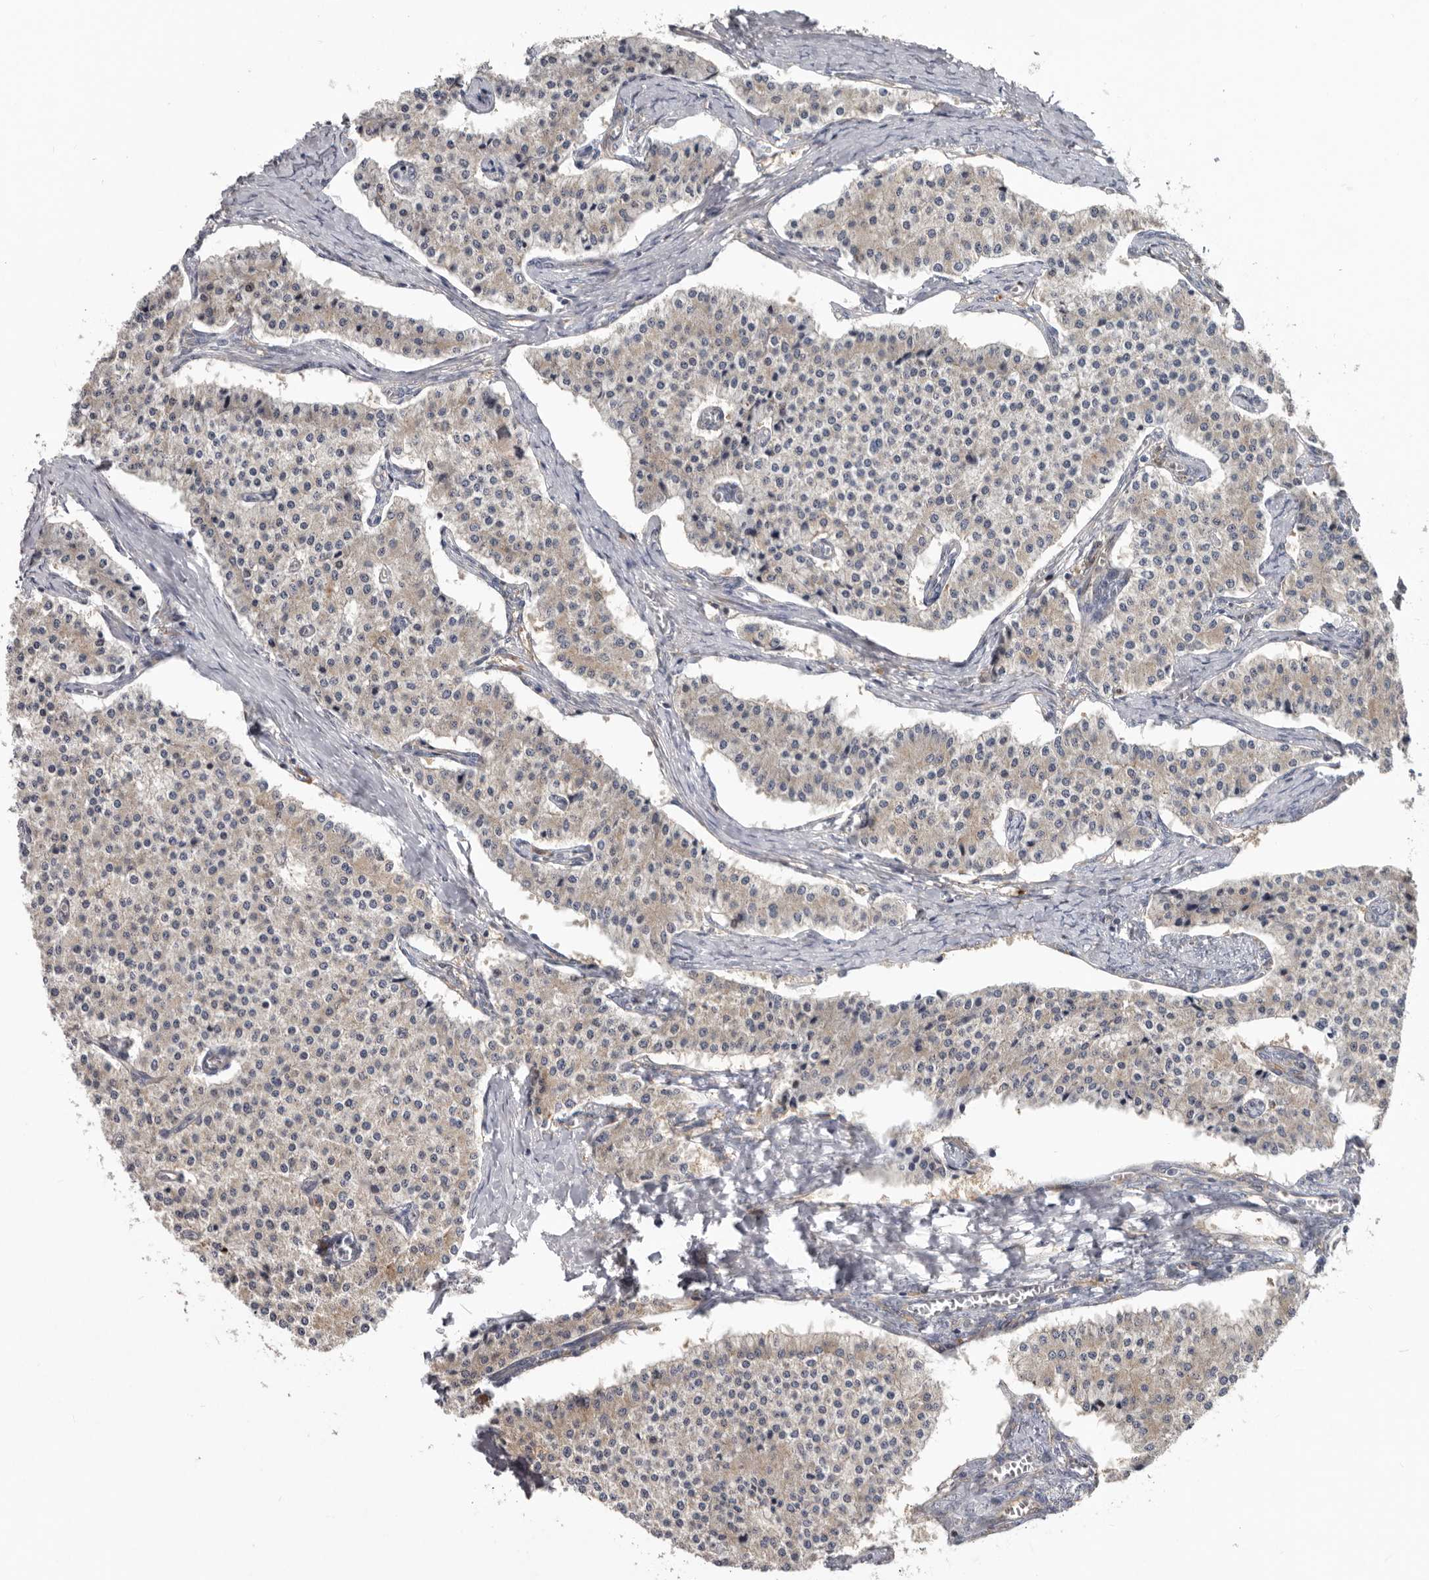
{"staining": {"intensity": "weak", "quantity": "<25%", "location": "cytoplasmic/membranous"}, "tissue": "carcinoid", "cell_type": "Tumor cells", "image_type": "cancer", "snomed": [{"axis": "morphology", "description": "Carcinoid, malignant, NOS"}, {"axis": "topography", "description": "Colon"}], "caption": "IHC micrograph of neoplastic tissue: malignant carcinoid stained with DAB (3,3'-diaminobenzidine) displays no significant protein staining in tumor cells.", "gene": "CDCA8", "patient": {"sex": "female", "age": 52}}